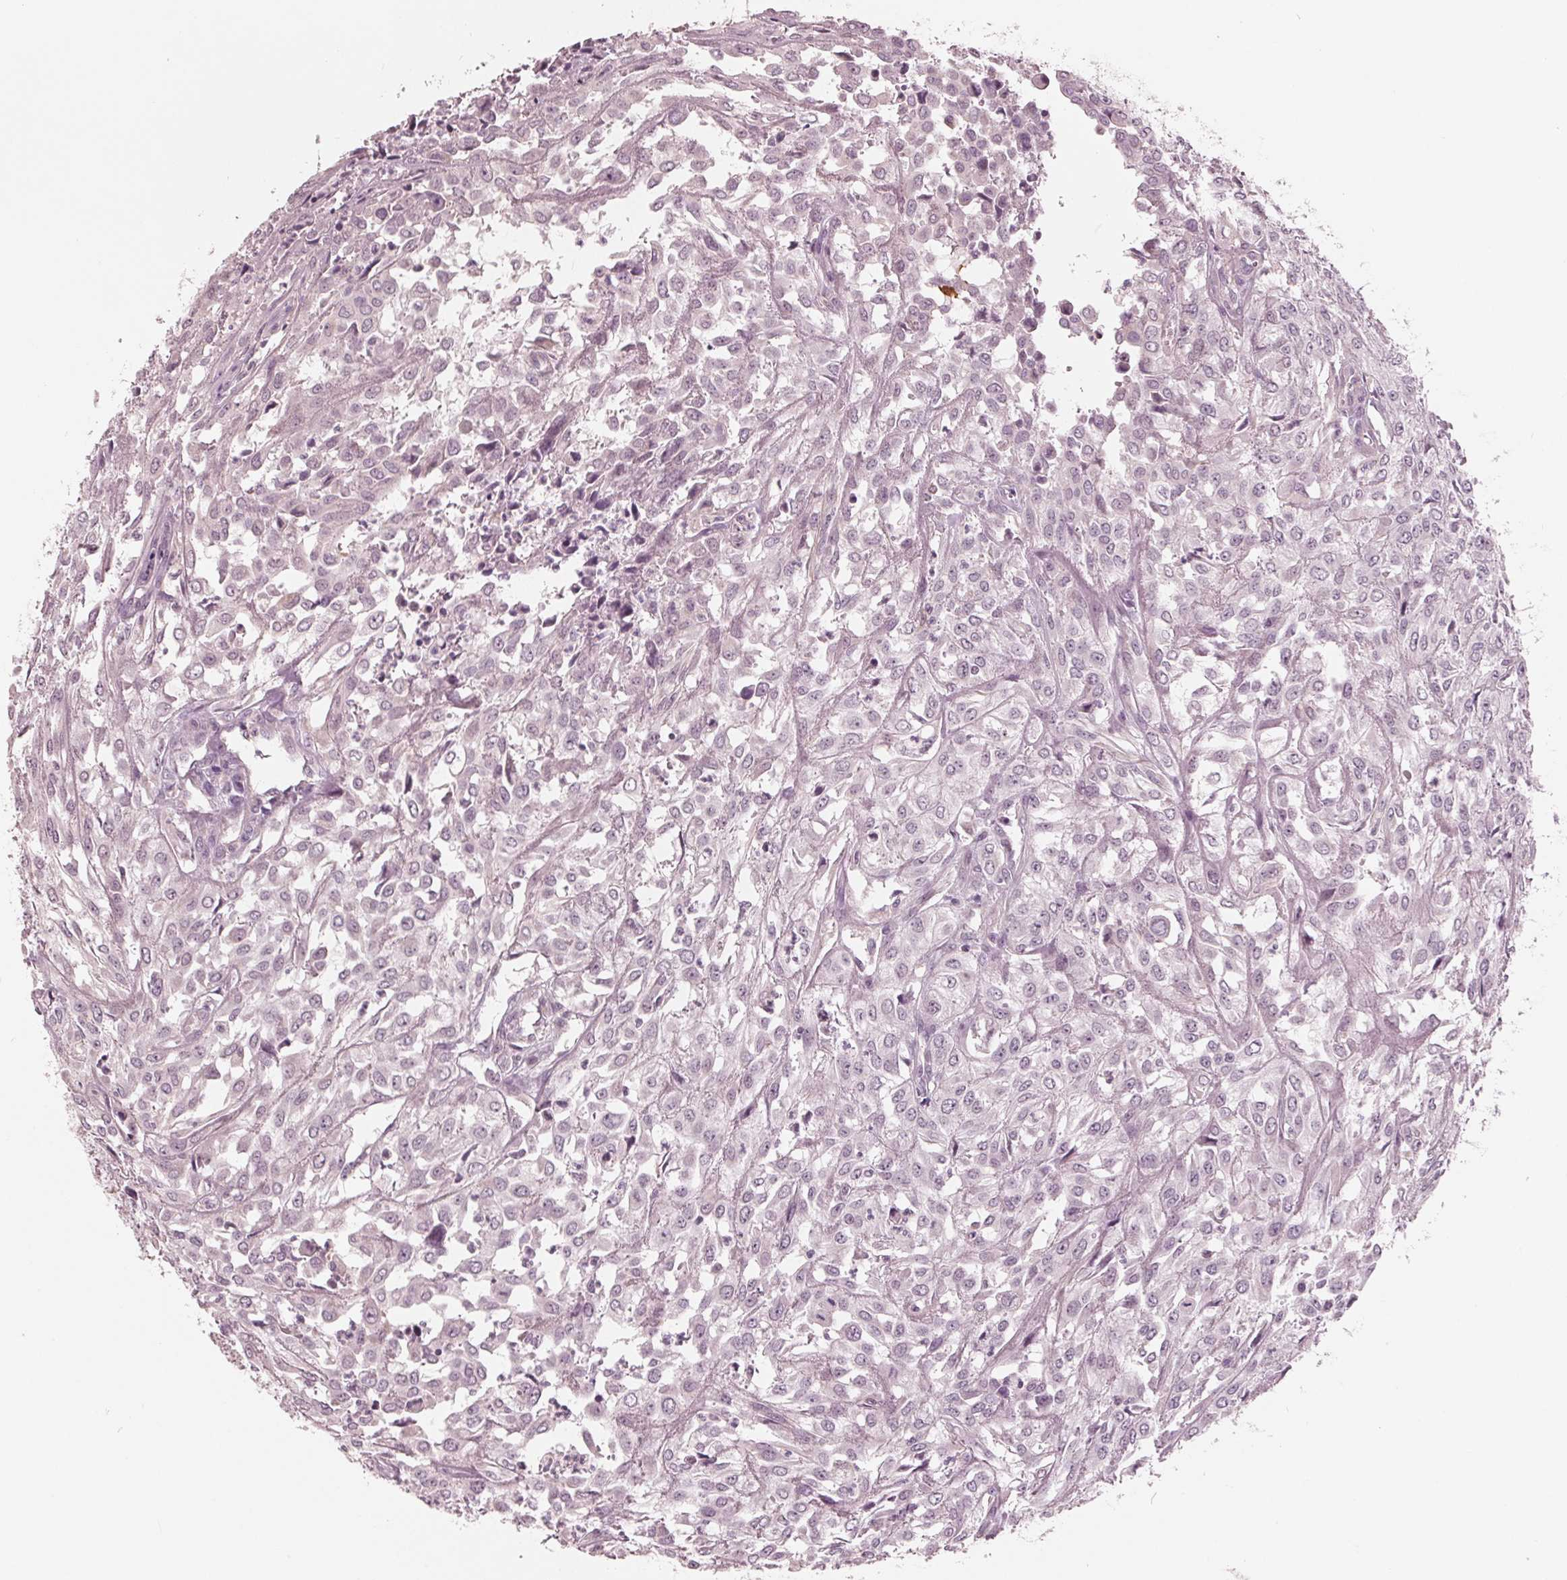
{"staining": {"intensity": "negative", "quantity": "none", "location": "none"}, "tissue": "urothelial cancer", "cell_type": "Tumor cells", "image_type": "cancer", "snomed": [{"axis": "morphology", "description": "Urothelial carcinoma, High grade"}, {"axis": "topography", "description": "Urinary bladder"}], "caption": "A photomicrograph of human urothelial carcinoma (high-grade) is negative for staining in tumor cells.", "gene": "ING3", "patient": {"sex": "male", "age": 67}}